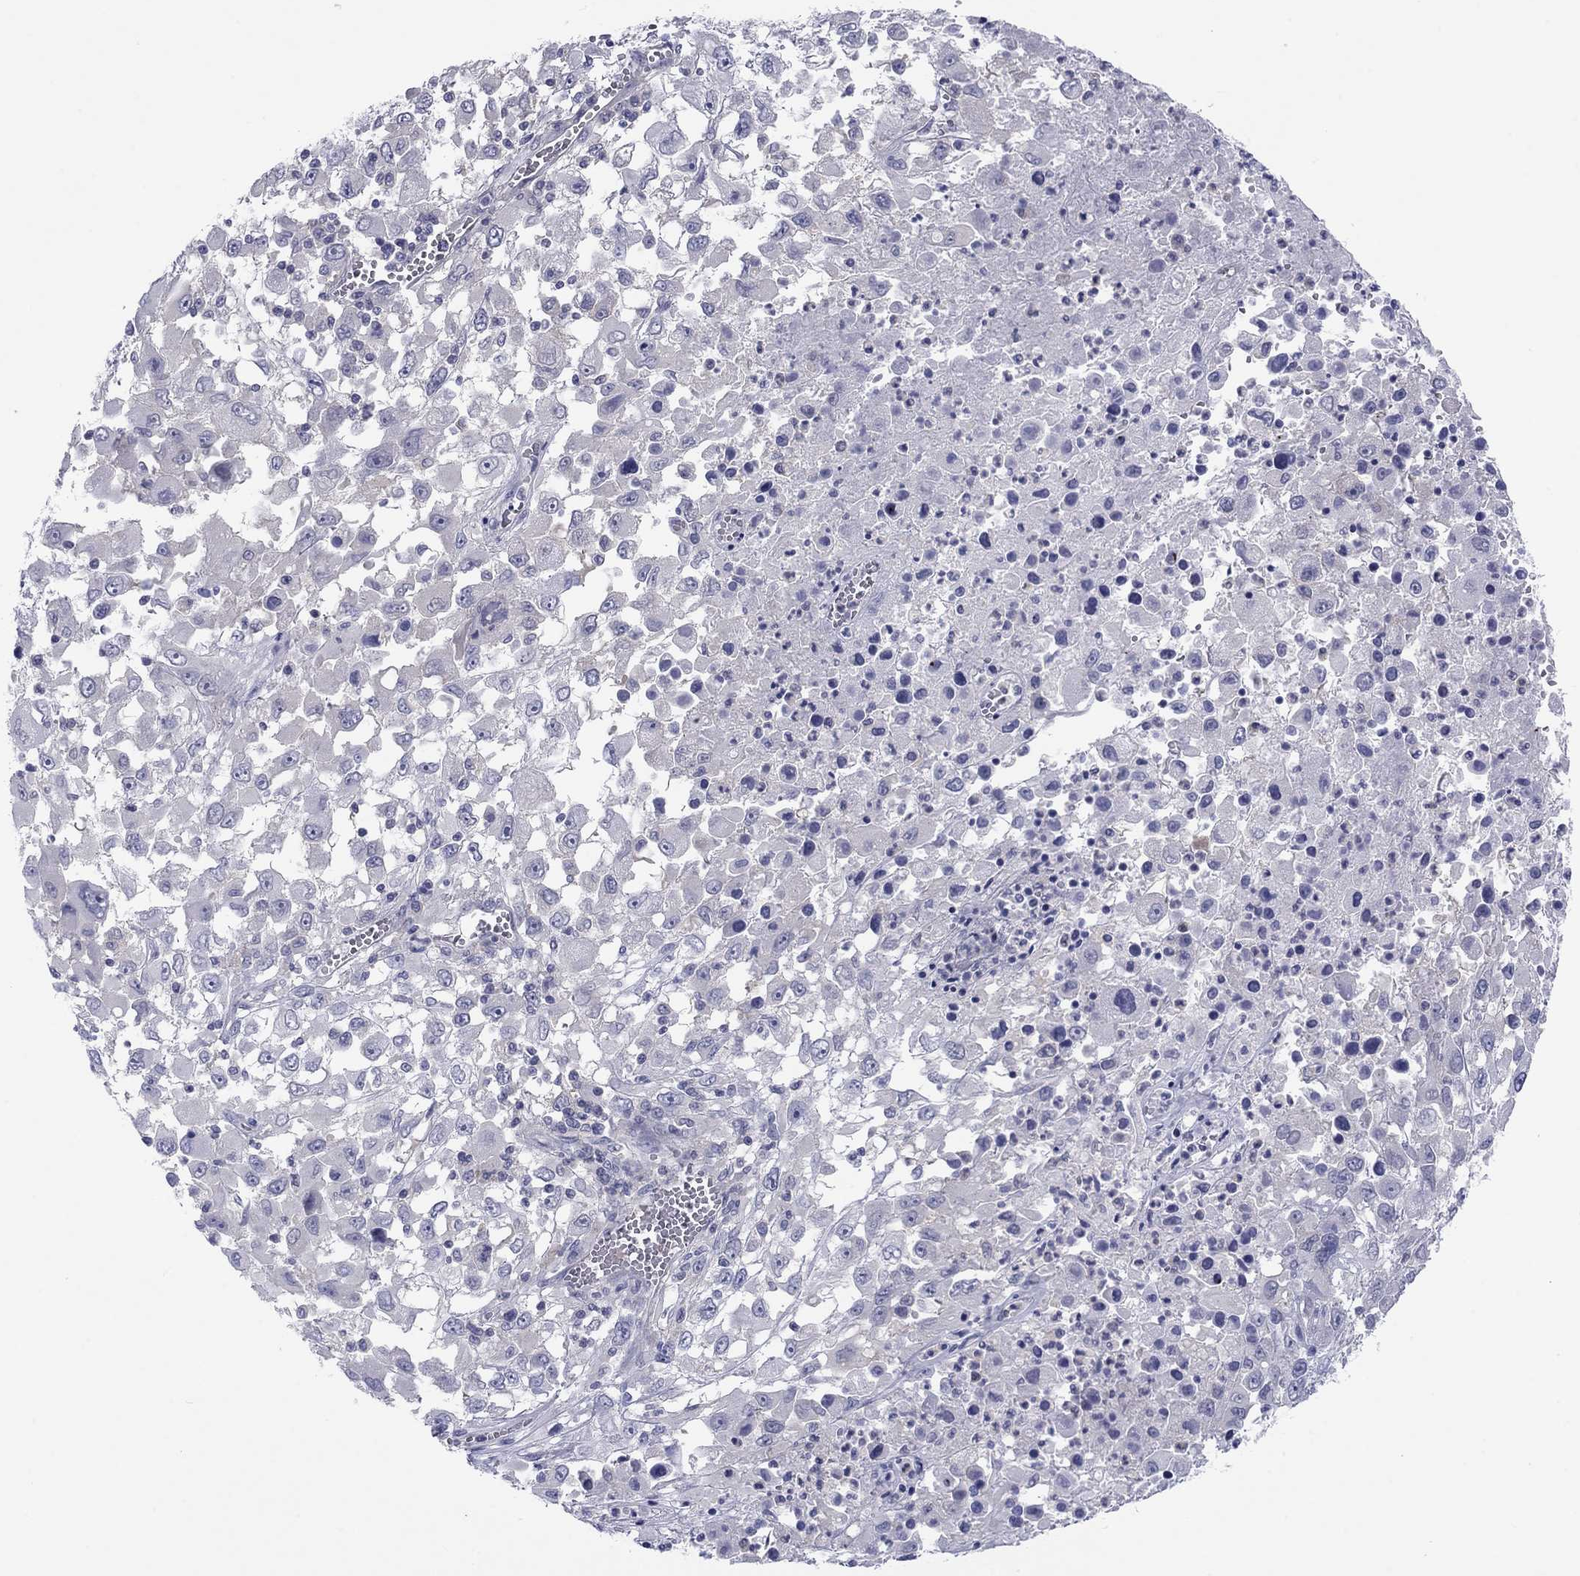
{"staining": {"intensity": "negative", "quantity": "none", "location": "none"}, "tissue": "melanoma", "cell_type": "Tumor cells", "image_type": "cancer", "snomed": [{"axis": "morphology", "description": "Malignant melanoma, Metastatic site"}, {"axis": "topography", "description": "Soft tissue"}], "caption": "Immunohistochemical staining of malignant melanoma (metastatic site) shows no significant staining in tumor cells. (Brightfield microscopy of DAB immunohistochemistry at high magnification).", "gene": "CACNA1A", "patient": {"sex": "male", "age": 50}}